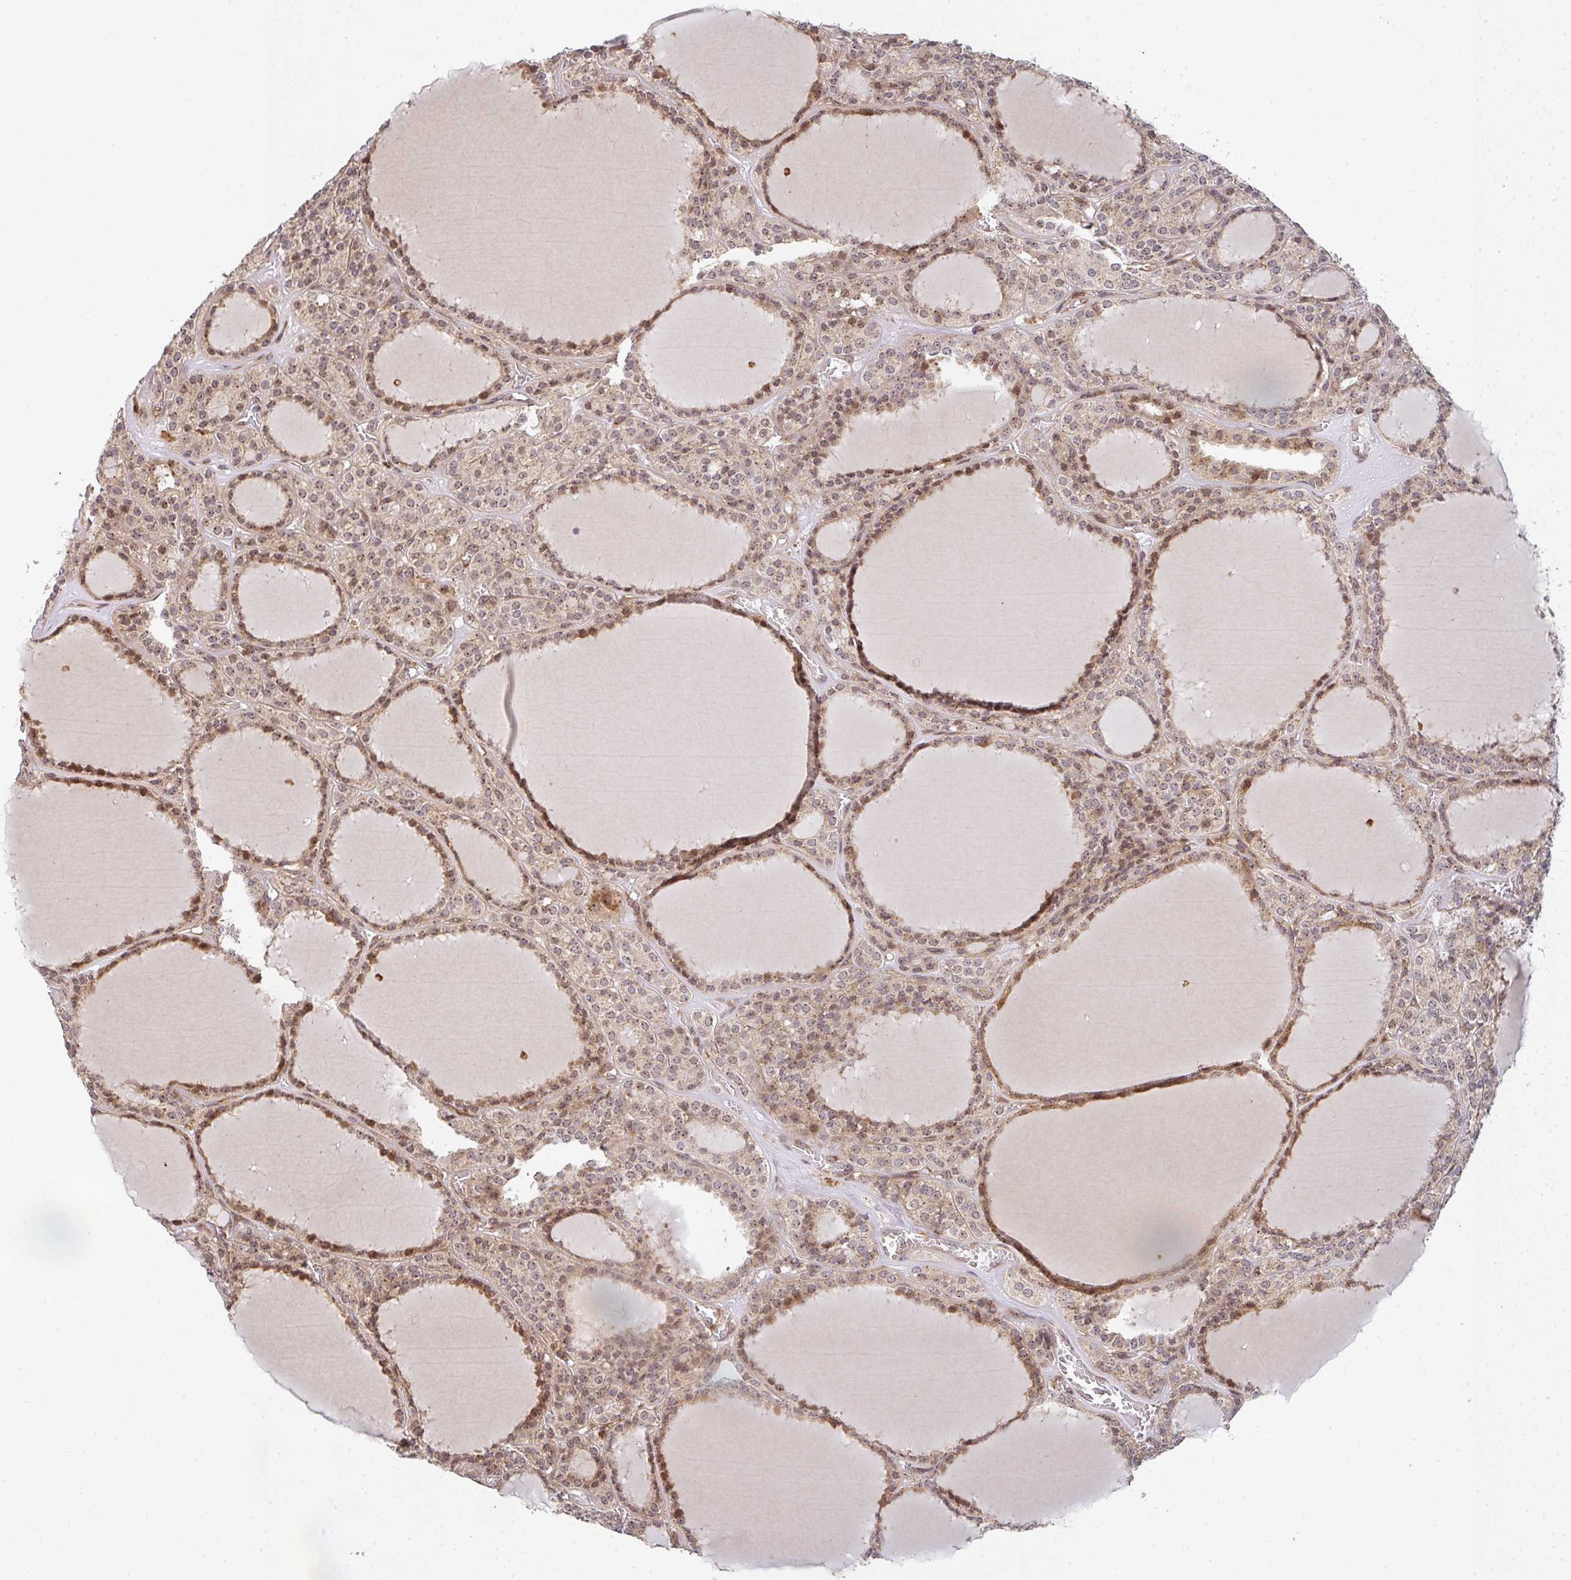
{"staining": {"intensity": "moderate", "quantity": ">75%", "location": "cytoplasmic/membranous,nuclear"}, "tissue": "thyroid cancer", "cell_type": "Tumor cells", "image_type": "cancer", "snomed": [{"axis": "morphology", "description": "Follicular adenoma carcinoma, NOS"}, {"axis": "topography", "description": "Thyroid gland"}], "caption": "Immunohistochemistry (IHC) of human thyroid follicular adenoma carcinoma displays medium levels of moderate cytoplasmic/membranous and nuclear staining in about >75% of tumor cells.", "gene": "SIMC1", "patient": {"sex": "female", "age": 63}}